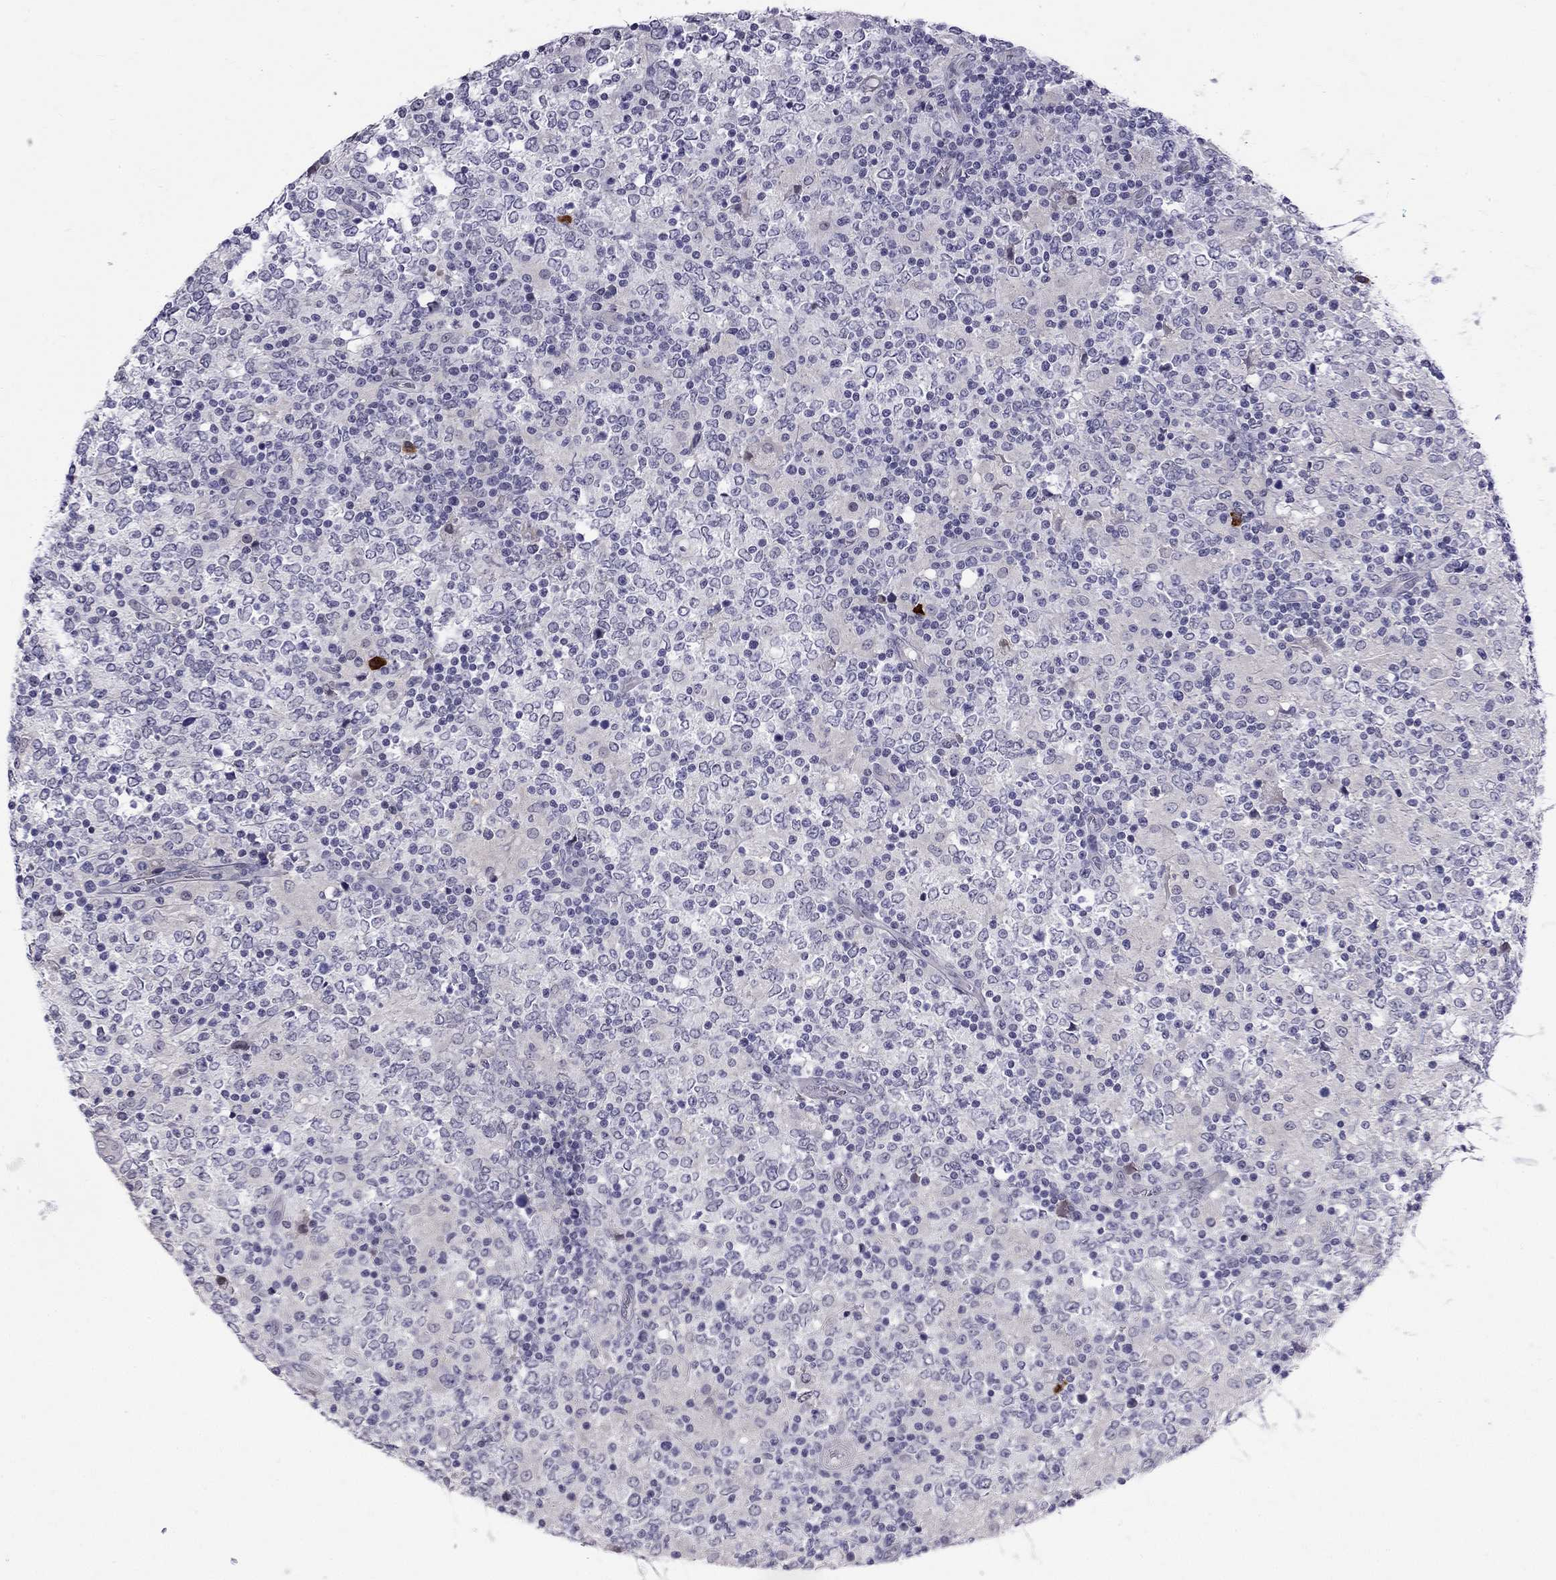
{"staining": {"intensity": "negative", "quantity": "none", "location": "none"}, "tissue": "lymphoma", "cell_type": "Tumor cells", "image_type": "cancer", "snomed": [{"axis": "morphology", "description": "Malignant lymphoma, non-Hodgkin's type, High grade"}, {"axis": "topography", "description": "Lymph node"}], "caption": "Immunohistochemical staining of human lymphoma exhibits no significant expression in tumor cells.", "gene": "RTL9", "patient": {"sex": "female", "age": 84}}